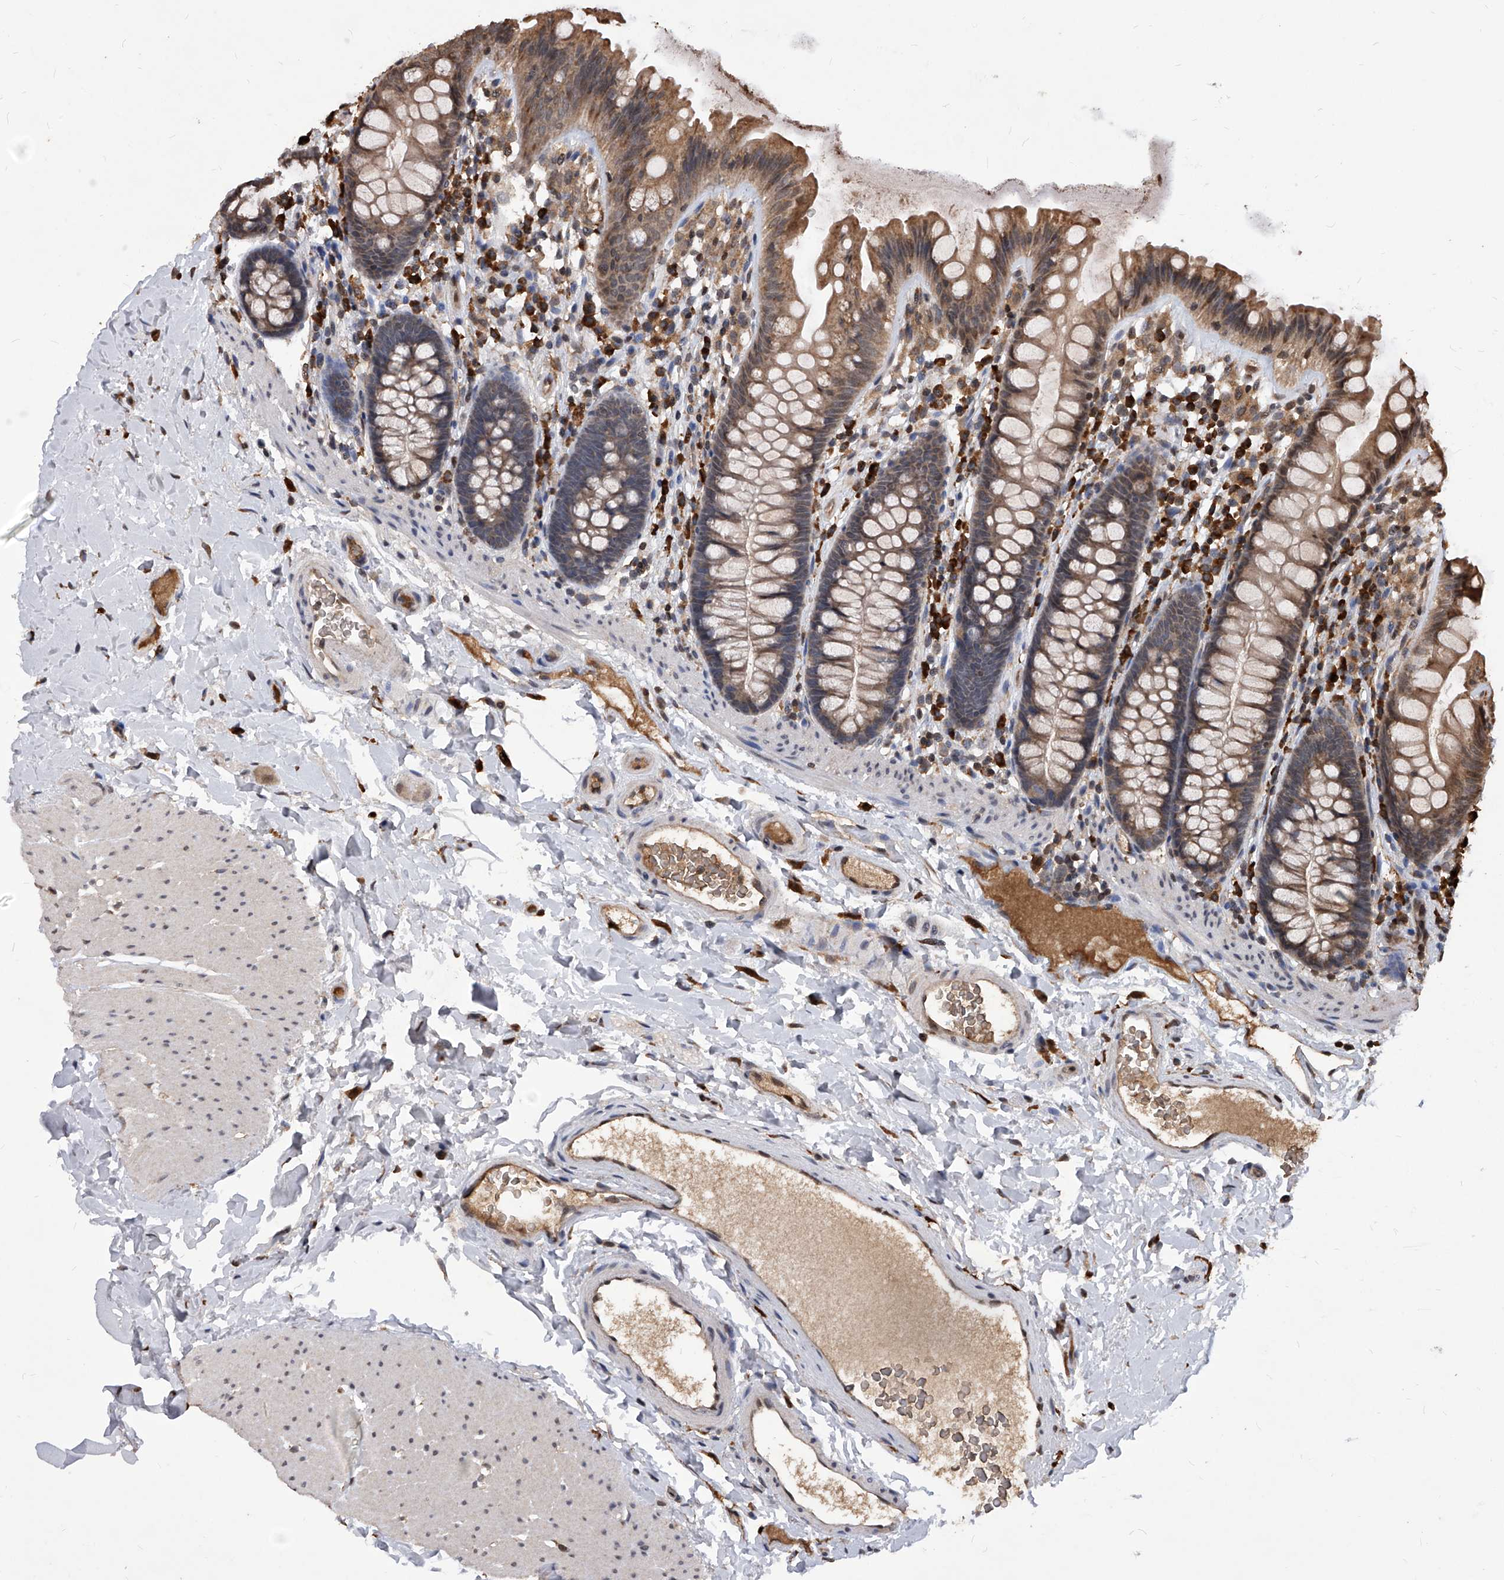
{"staining": {"intensity": "moderate", "quantity": "25%-75%", "location": "cytoplasmic/membranous"}, "tissue": "colon", "cell_type": "Endothelial cells", "image_type": "normal", "snomed": [{"axis": "morphology", "description": "Normal tissue, NOS"}, {"axis": "topography", "description": "Colon"}], "caption": "Immunohistochemistry micrograph of normal human colon stained for a protein (brown), which displays medium levels of moderate cytoplasmic/membranous staining in about 25%-75% of endothelial cells.", "gene": "ID1", "patient": {"sex": "female", "age": 62}}